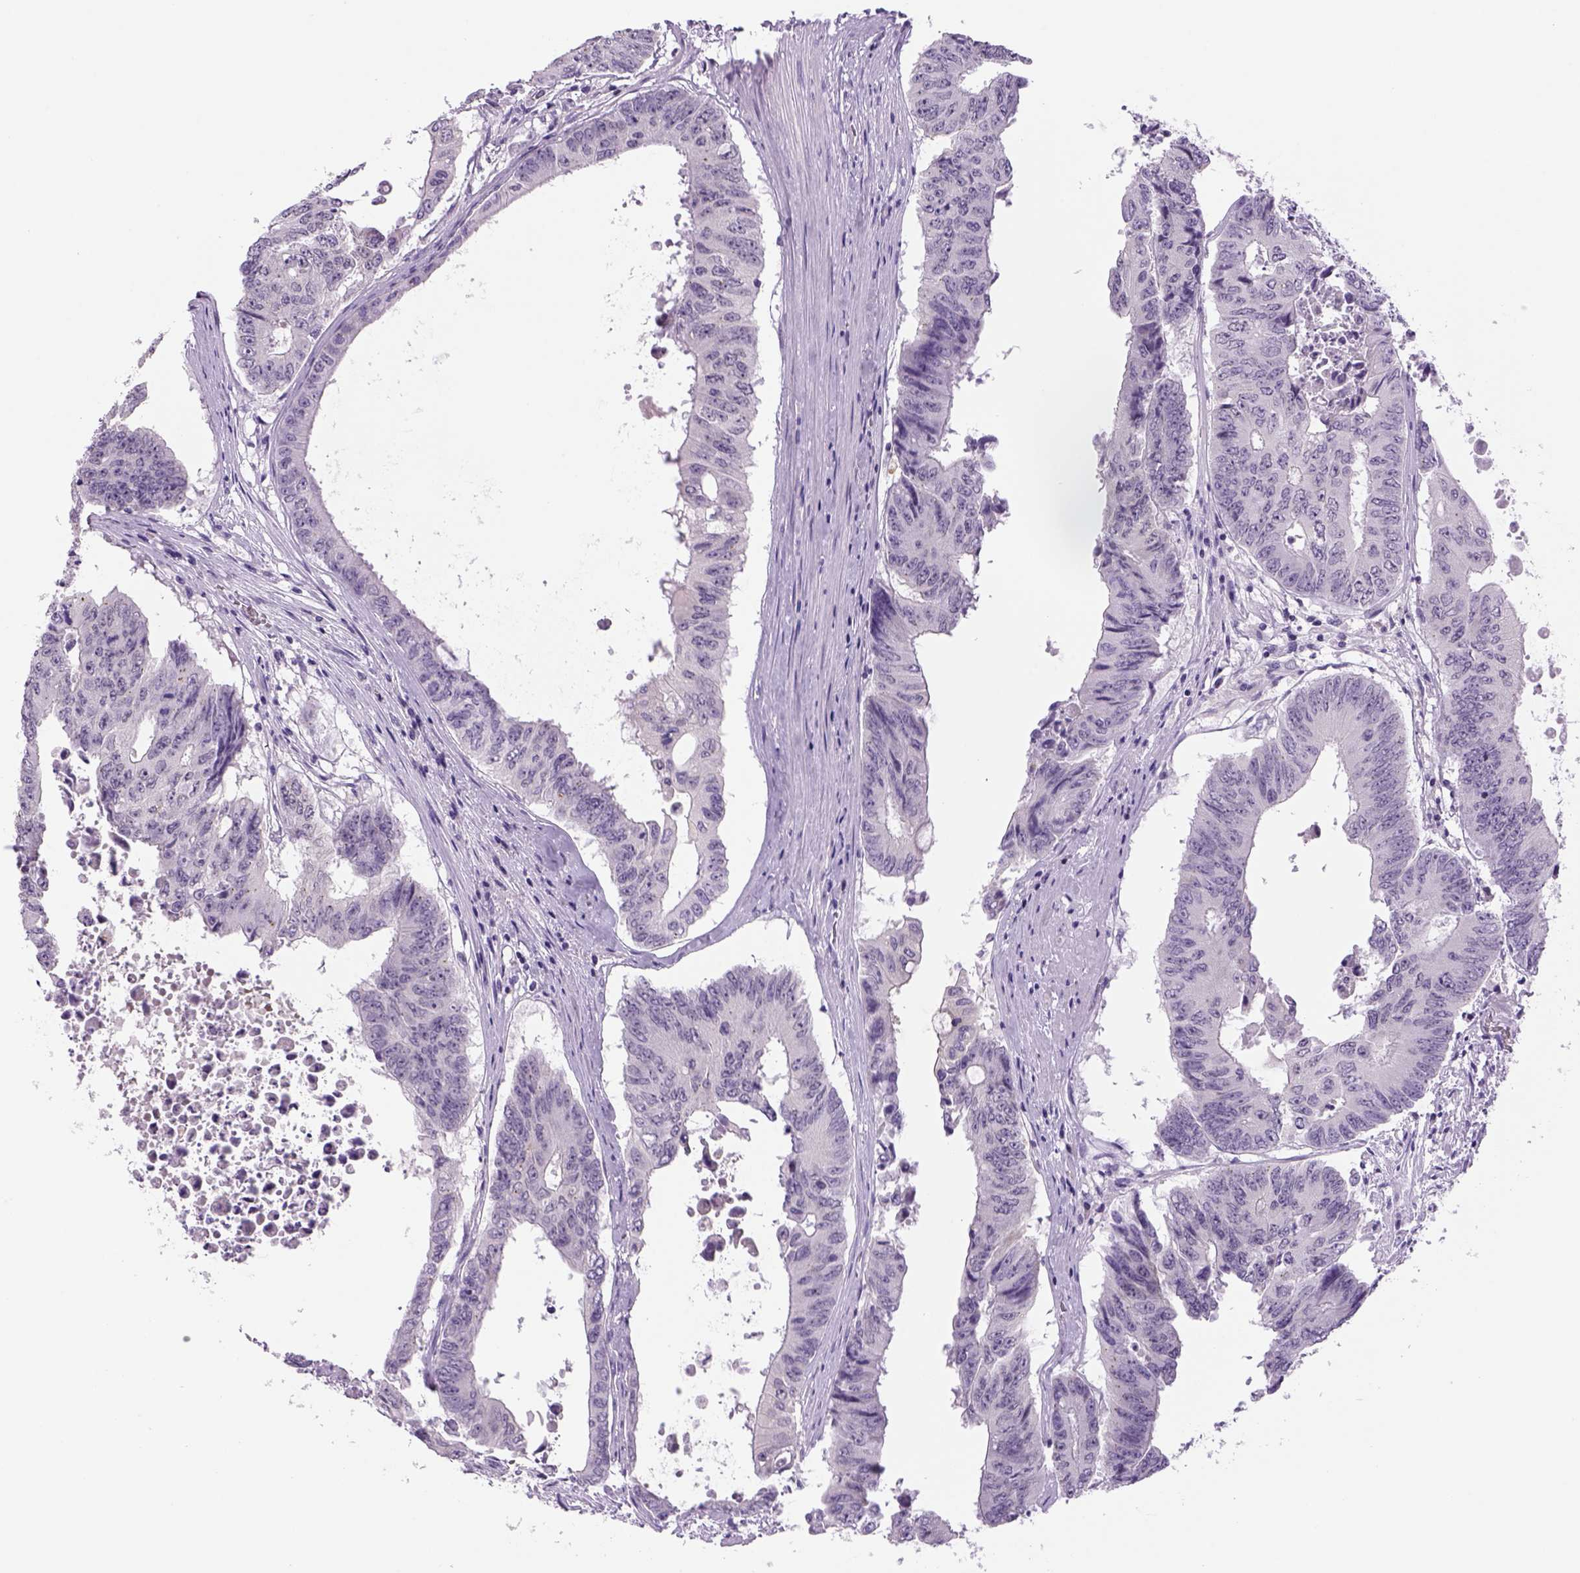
{"staining": {"intensity": "negative", "quantity": "none", "location": "none"}, "tissue": "colorectal cancer", "cell_type": "Tumor cells", "image_type": "cancer", "snomed": [{"axis": "morphology", "description": "Adenocarcinoma, NOS"}, {"axis": "topography", "description": "Rectum"}], "caption": "The histopathology image displays no significant expression in tumor cells of colorectal cancer.", "gene": "DBH", "patient": {"sex": "male", "age": 59}}